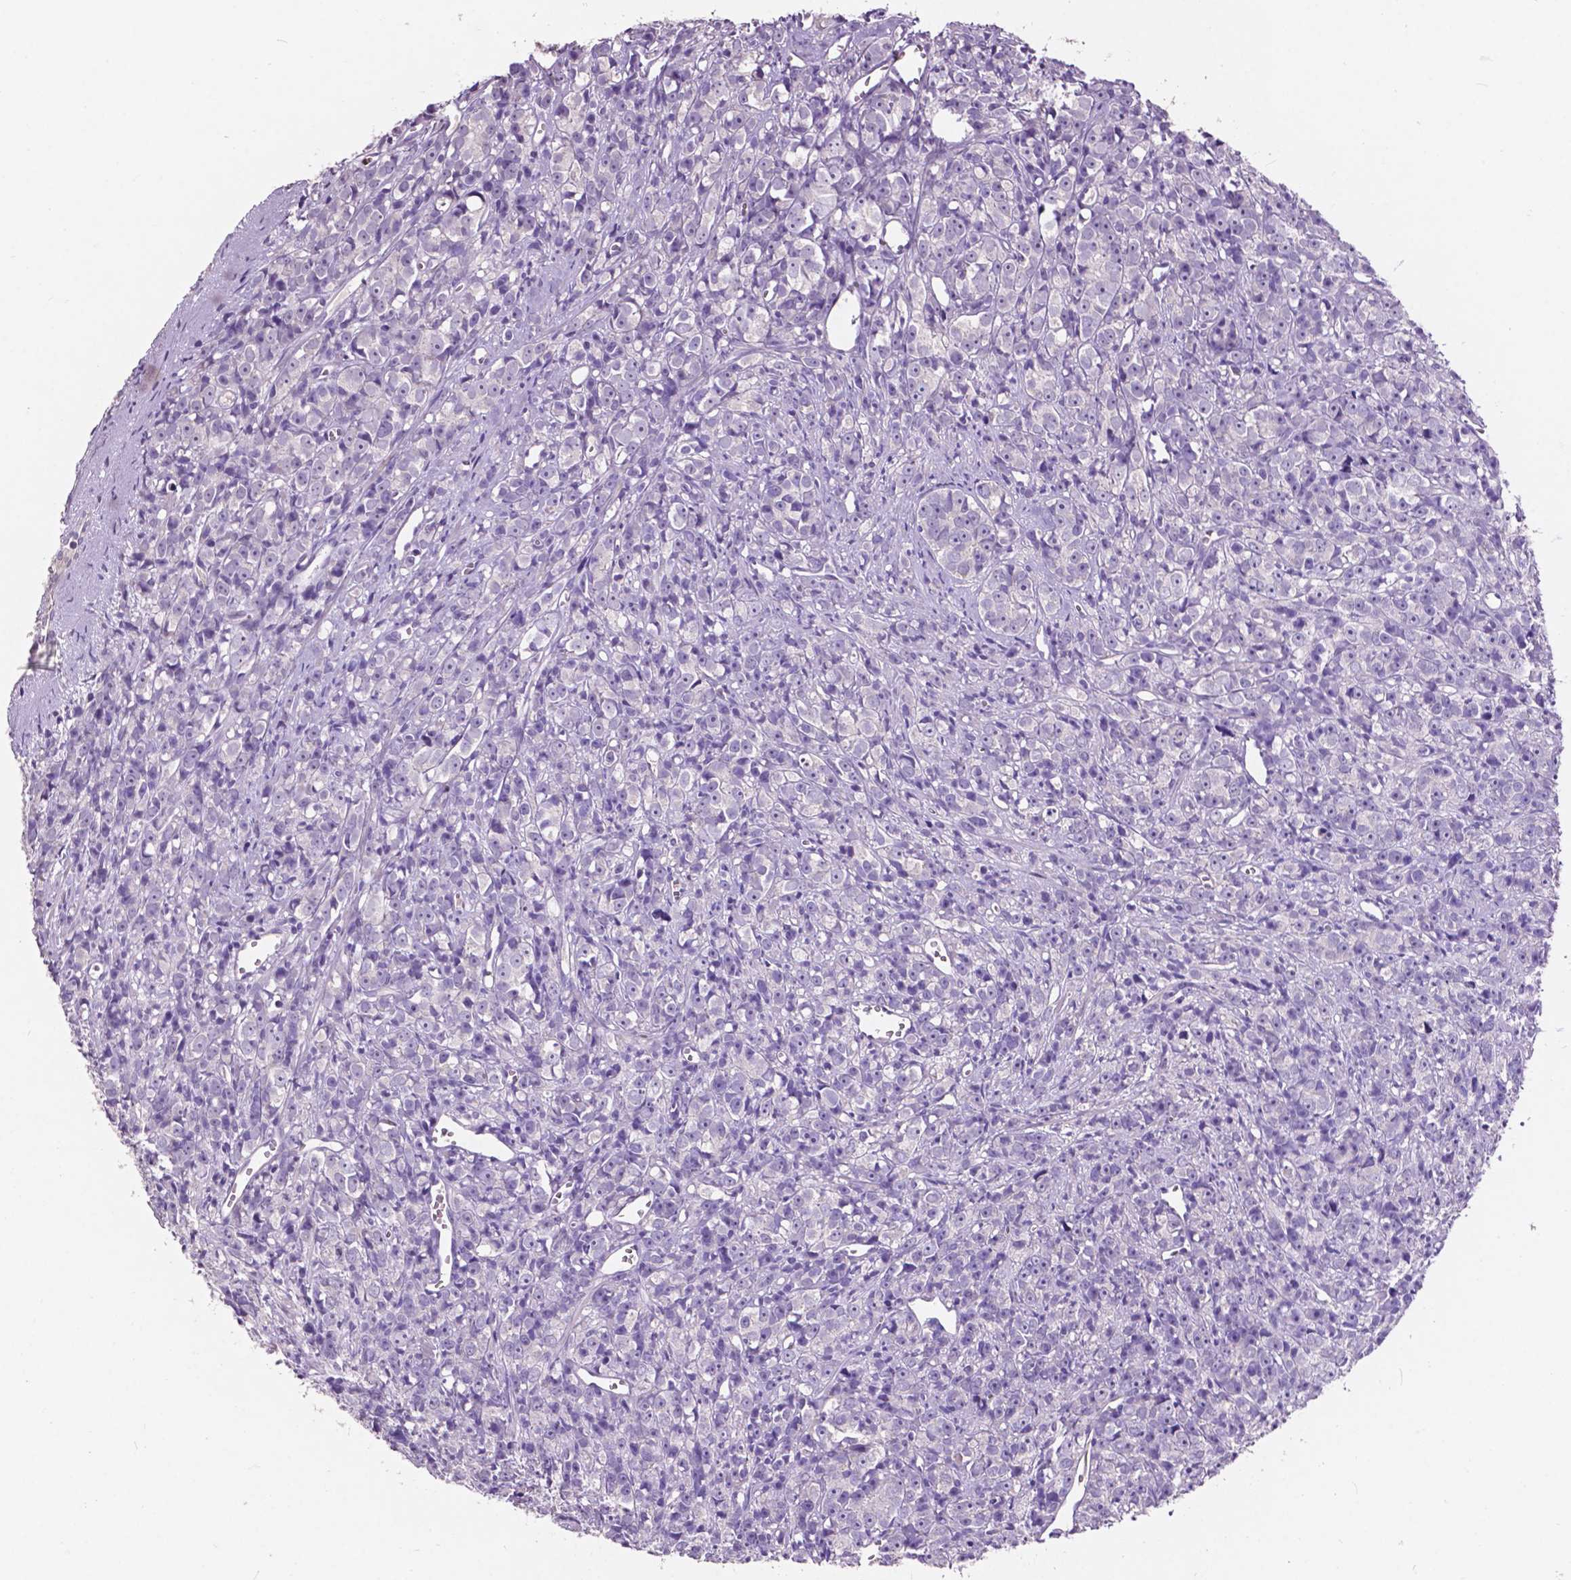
{"staining": {"intensity": "negative", "quantity": "none", "location": "none"}, "tissue": "prostate cancer", "cell_type": "Tumor cells", "image_type": "cancer", "snomed": [{"axis": "morphology", "description": "Adenocarcinoma, High grade"}, {"axis": "topography", "description": "Prostate"}], "caption": "Human prostate cancer stained for a protein using immunohistochemistry reveals no positivity in tumor cells.", "gene": "PLSCR1", "patient": {"sex": "male", "age": 77}}